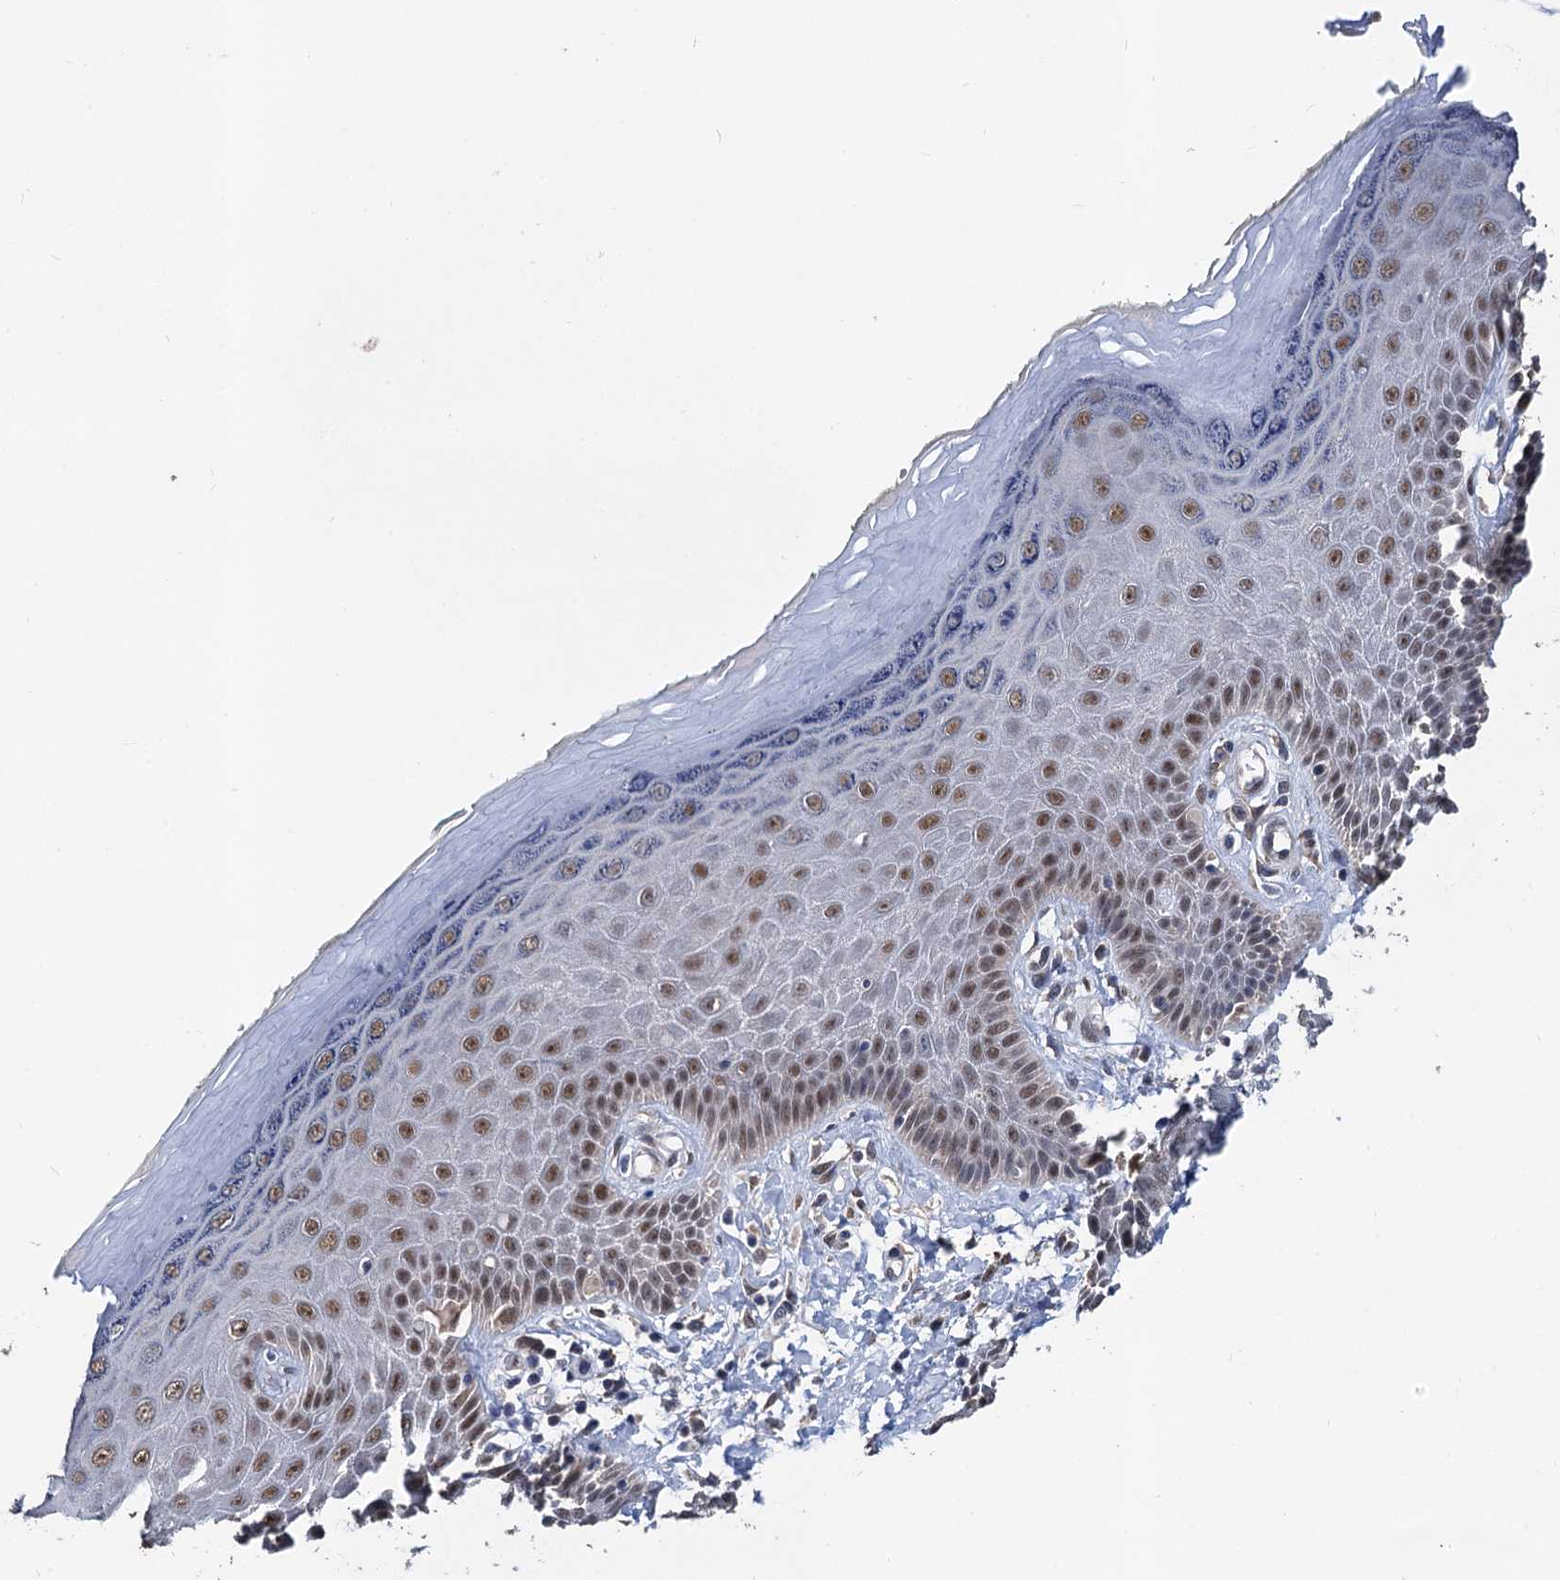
{"staining": {"intensity": "moderate", "quantity": ">75%", "location": "nuclear"}, "tissue": "skin", "cell_type": "Epidermal cells", "image_type": "normal", "snomed": [{"axis": "morphology", "description": "Normal tissue, NOS"}, {"axis": "topography", "description": "Anal"}], "caption": "Skin stained with DAB (3,3'-diaminobenzidine) IHC demonstrates medium levels of moderate nuclear expression in about >75% of epidermal cells. (DAB = brown stain, brightfield microscopy at high magnification).", "gene": "TSEN34", "patient": {"sex": "male", "age": 78}}